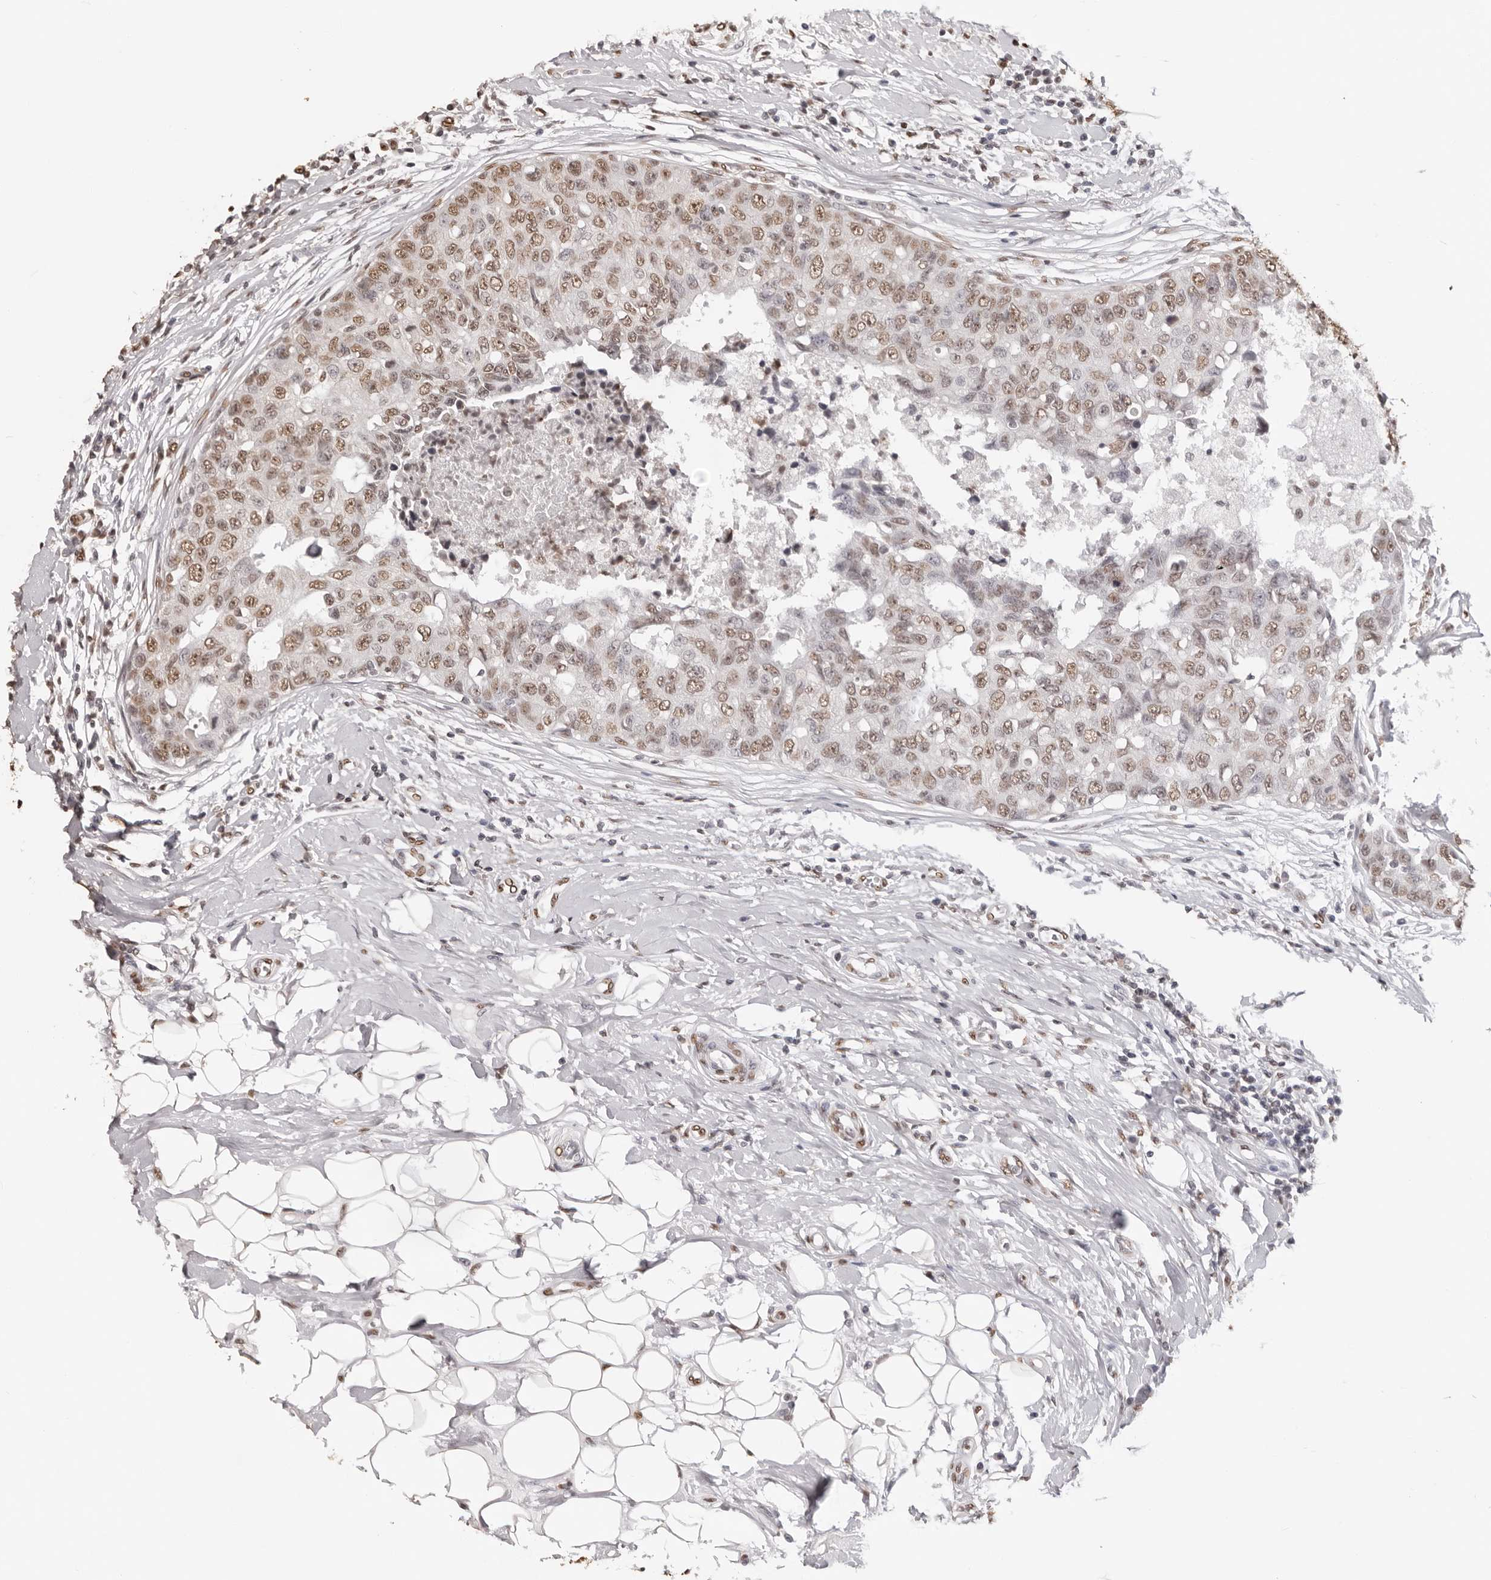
{"staining": {"intensity": "moderate", "quantity": ">75%", "location": "nuclear"}, "tissue": "breast cancer", "cell_type": "Tumor cells", "image_type": "cancer", "snomed": [{"axis": "morphology", "description": "Duct carcinoma"}, {"axis": "topography", "description": "Breast"}], "caption": "An image of breast cancer (infiltrating ductal carcinoma) stained for a protein reveals moderate nuclear brown staining in tumor cells. (DAB IHC, brown staining for protein, blue staining for nuclei).", "gene": "OLIG3", "patient": {"sex": "female", "age": 27}}